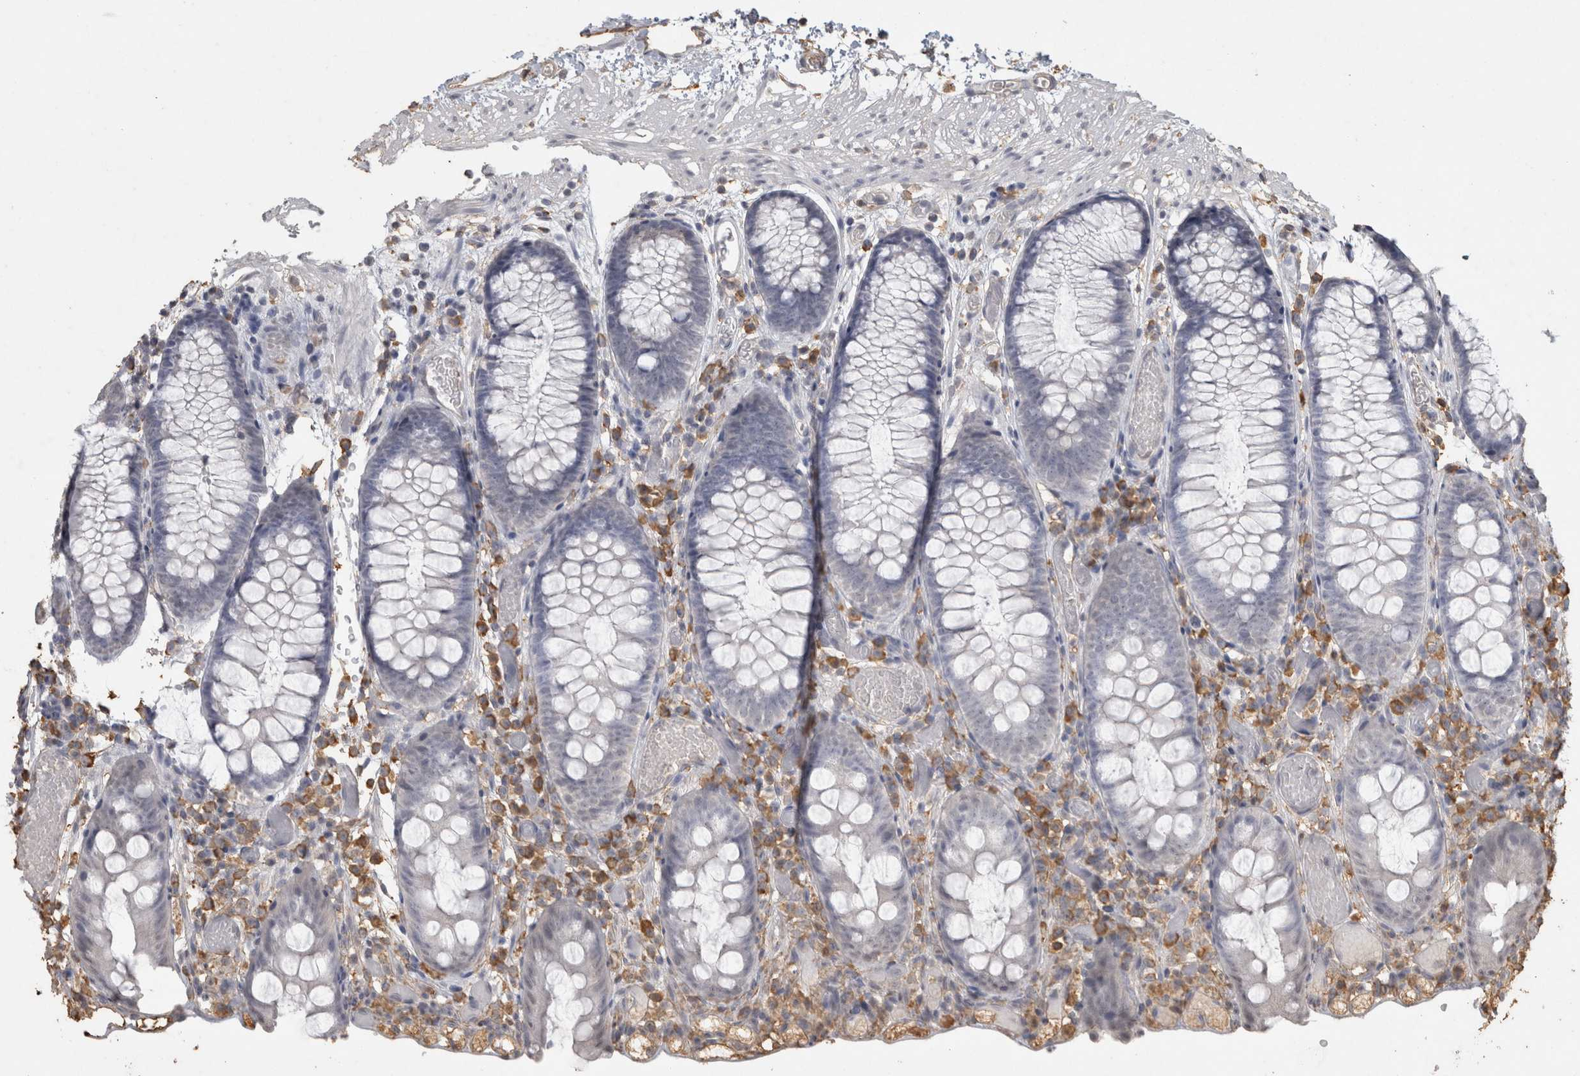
{"staining": {"intensity": "weak", "quantity": ">75%", "location": "cytoplasmic/membranous"}, "tissue": "colon", "cell_type": "Endothelial cells", "image_type": "normal", "snomed": [{"axis": "morphology", "description": "Normal tissue, NOS"}, {"axis": "topography", "description": "Colon"}], "caption": "The histopathology image reveals immunohistochemical staining of unremarkable colon. There is weak cytoplasmic/membranous positivity is seen in approximately >75% of endothelial cells. The staining was performed using DAB, with brown indicating positive protein expression. Nuclei are stained blue with hematoxylin.", "gene": "REPS2", "patient": {"sex": "male", "age": 14}}